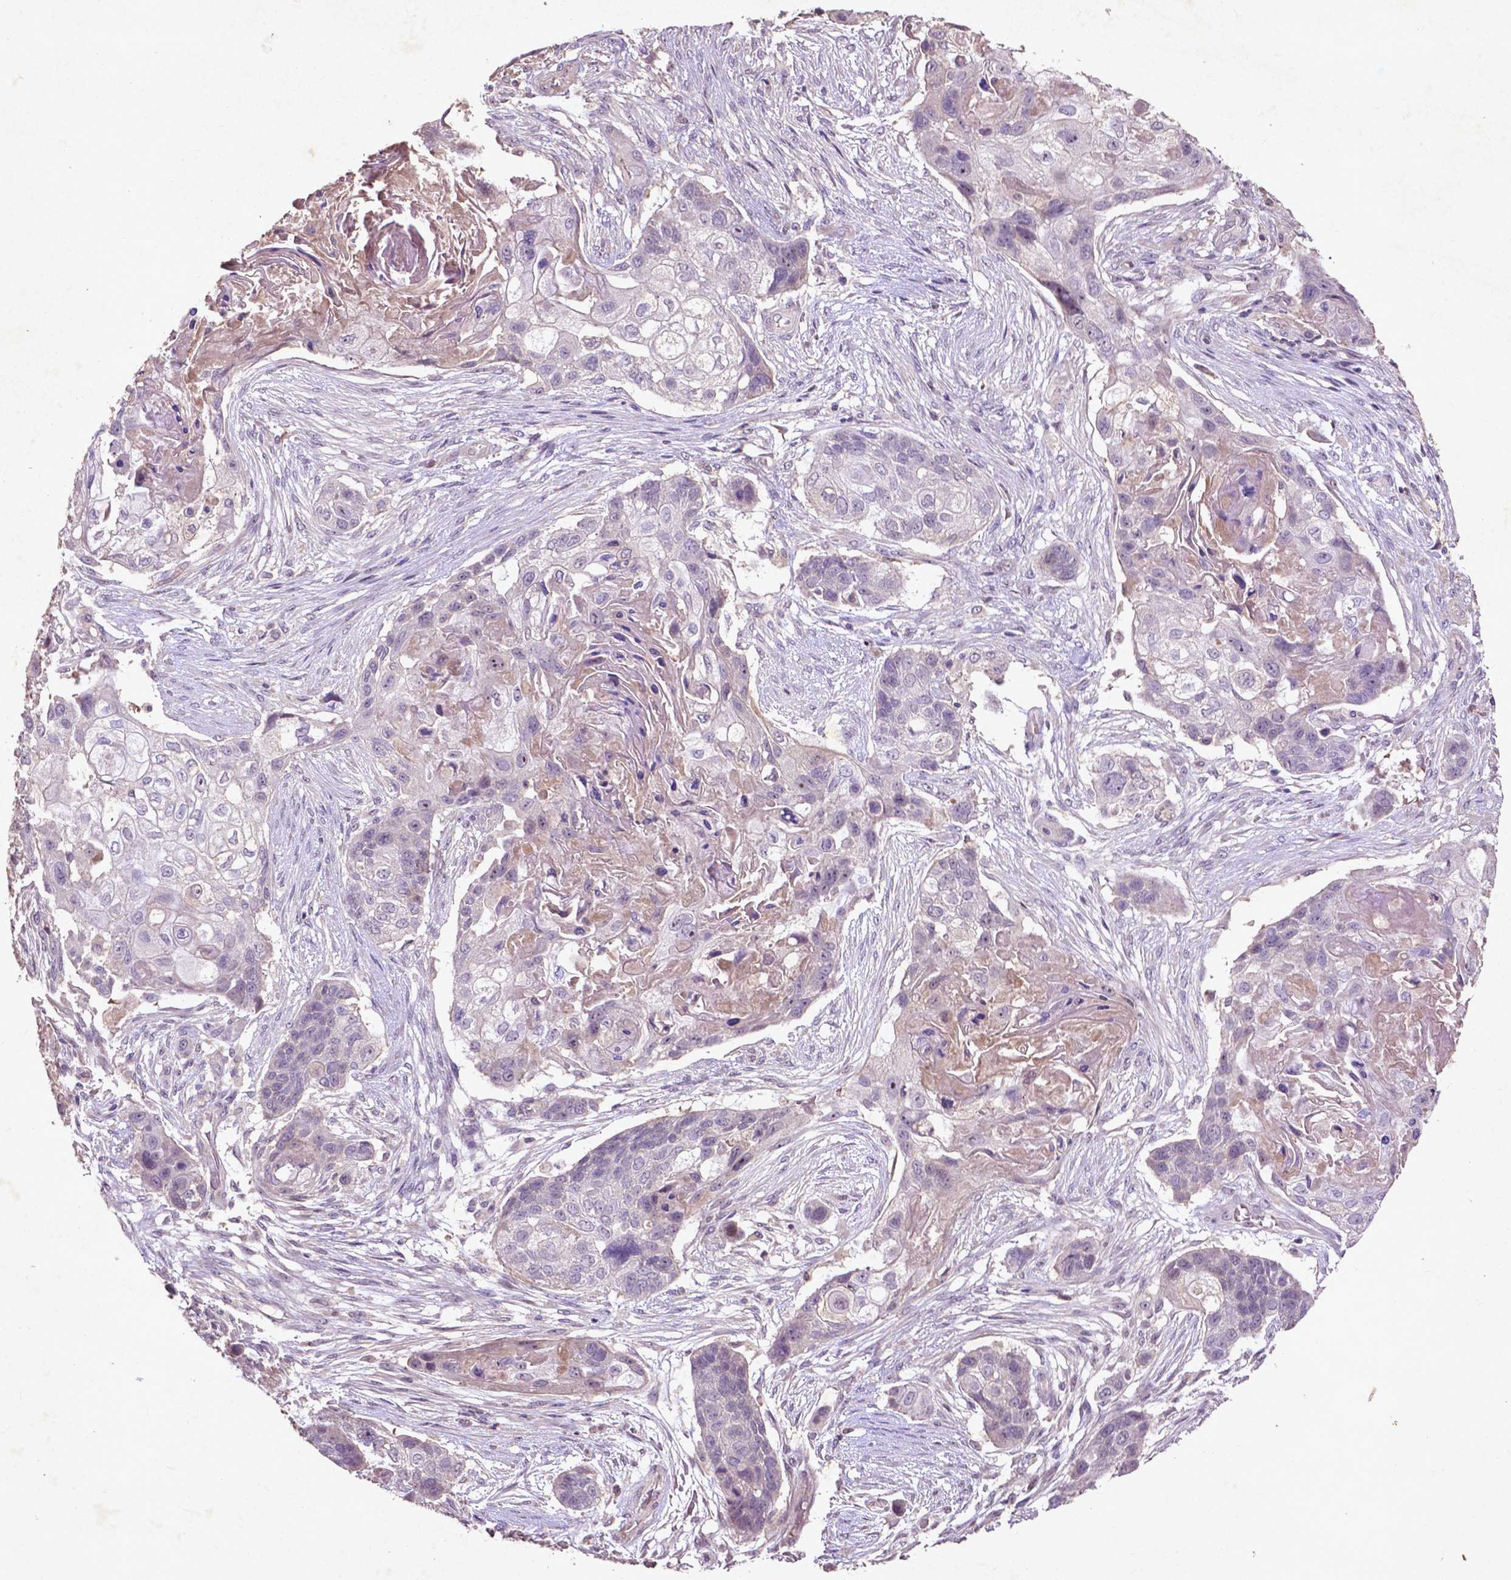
{"staining": {"intensity": "negative", "quantity": "none", "location": "none"}, "tissue": "lung cancer", "cell_type": "Tumor cells", "image_type": "cancer", "snomed": [{"axis": "morphology", "description": "Squamous cell carcinoma, NOS"}, {"axis": "topography", "description": "Lung"}], "caption": "Tumor cells are negative for brown protein staining in lung squamous cell carcinoma.", "gene": "COQ2", "patient": {"sex": "male", "age": 69}}